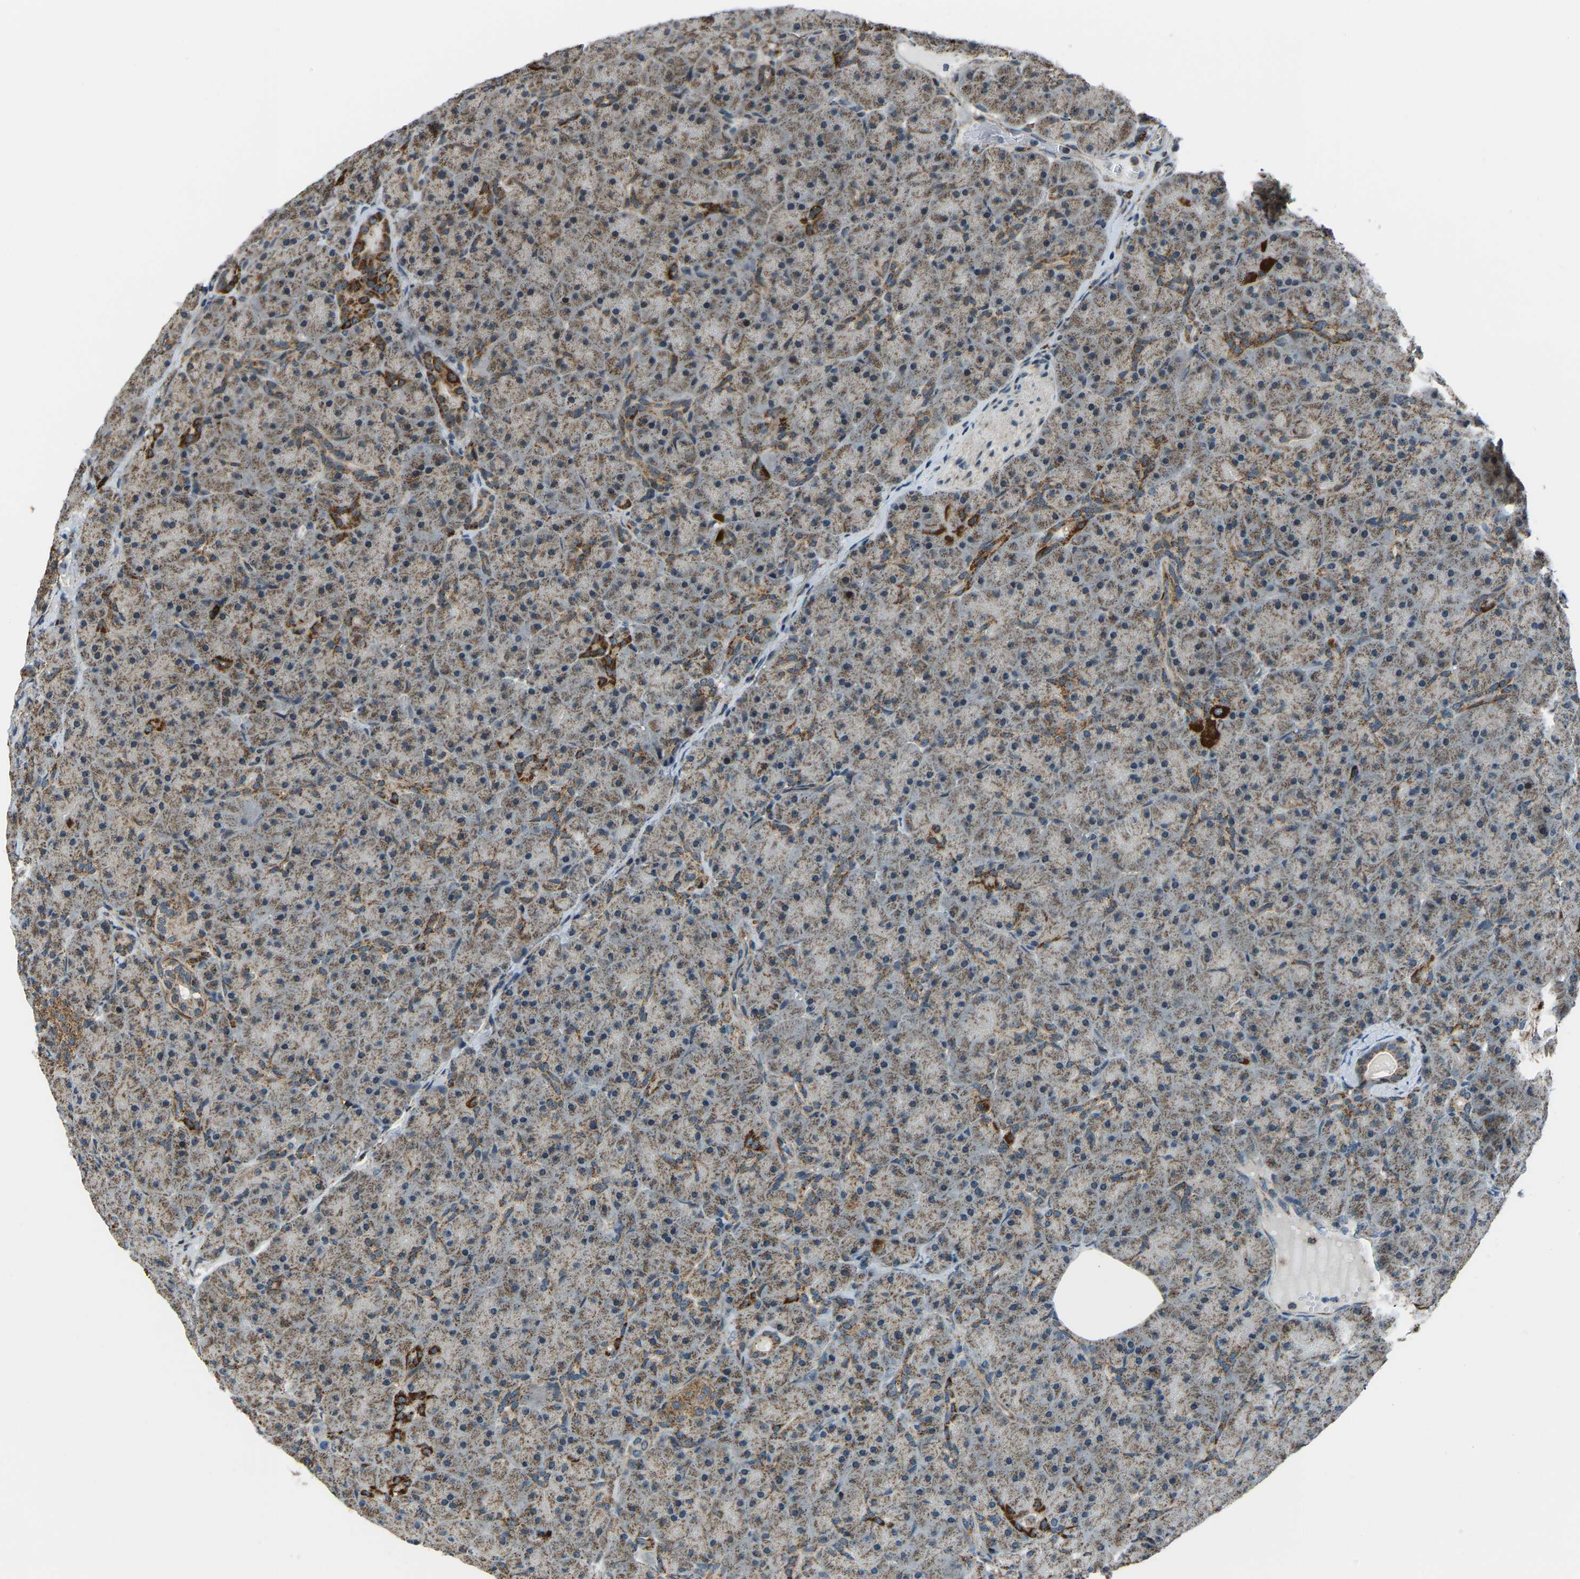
{"staining": {"intensity": "moderate", "quantity": ">75%", "location": "cytoplasmic/membranous"}, "tissue": "pancreas", "cell_type": "Exocrine glandular cells", "image_type": "normal", "snomed": [{"axis": "morphology", "description": "Normal tissue, NOS"}, {"axis": "topography", "description": "Pancreas"}], "caption": "The histopathology image displays immunohistochemical staining of normal pancreas. There is moderate cytoplasmic/membranous expression is identified in about >75% of exocrine glandular cells.", "gene": "RBM33", "patient": {"sex": "male", "age": 66}}